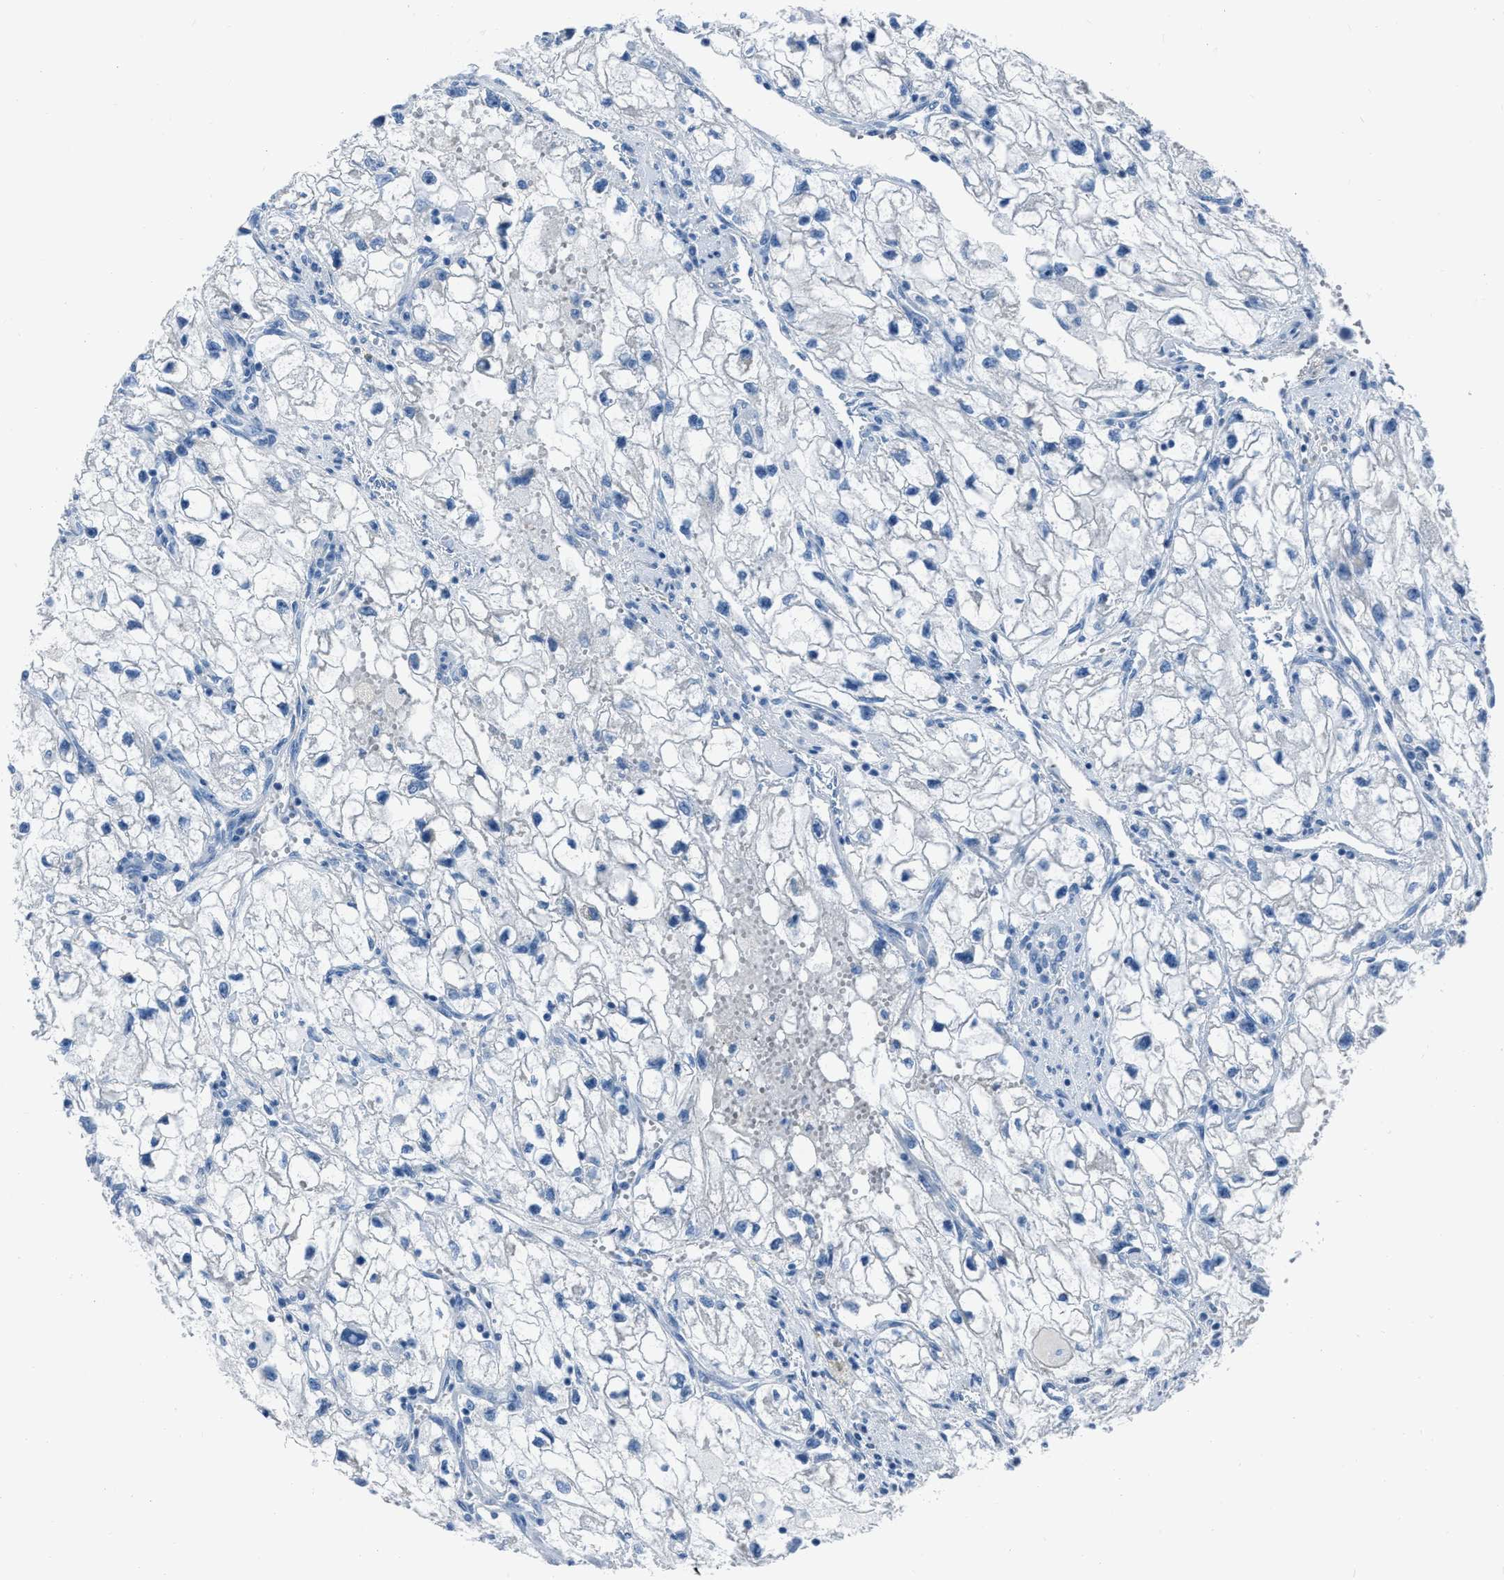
{"staining": {"intensity": "negative", "quantity": "none", "location": "none"}, "tissue": "renal cancer", "cell_type": "Tumor cells", "image_type": "cancer", "snomed": [{"axis": "morphology", "description": "Adenocarcinoma, NOS"}, {"axis": "topography", "description": "Kidney"}], "caption": "Immunohistochemistry (IHC) histopathology image of renal adenocarcinoma stained for a protein (brown), which reveals no staining in tumor cells. (Stains: DAB immunohistochemistry with hematoxylin counter stain, Microscopy: brightfield microscopy at high magnification).", "gene": "SPATC1L", "patient": {"sex": "female", "age": 70}}